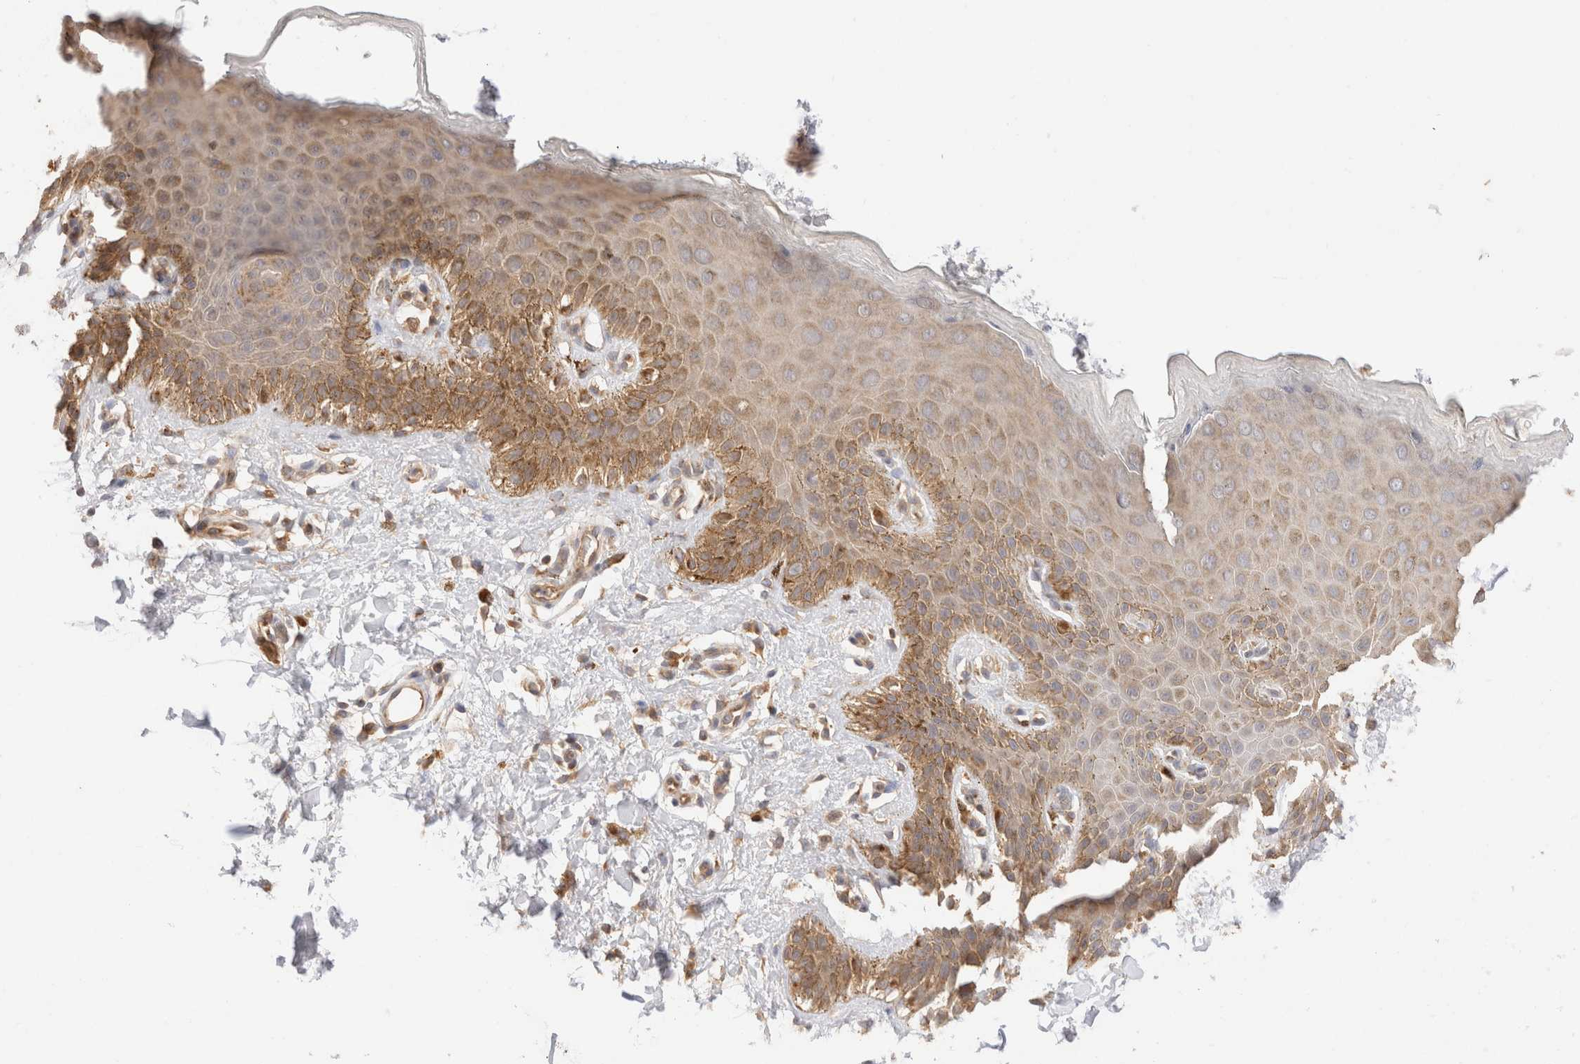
{"staining": {"intensity": "moderate", "quantity": "25%-75%", "location": "cytoplasmic/membranous"}, "tissue": "skin", "cell_type": "Epidermal cells", "image_type": "normal", "snomed": [{"axis": "morphology", "description": "Normal tissue, NOS"}, {"axis": "topography", "description": "Anal"}], "caption": "Epidermal cells reveal medium levels of moderate cytoplasmic/membranous expression in approximately 25%-75% of cells in normal skin. (IHC, brightfield microscopy, high magnification).", "gene": "RABEP1", "patient": {"sex": "male", "age": 44}}